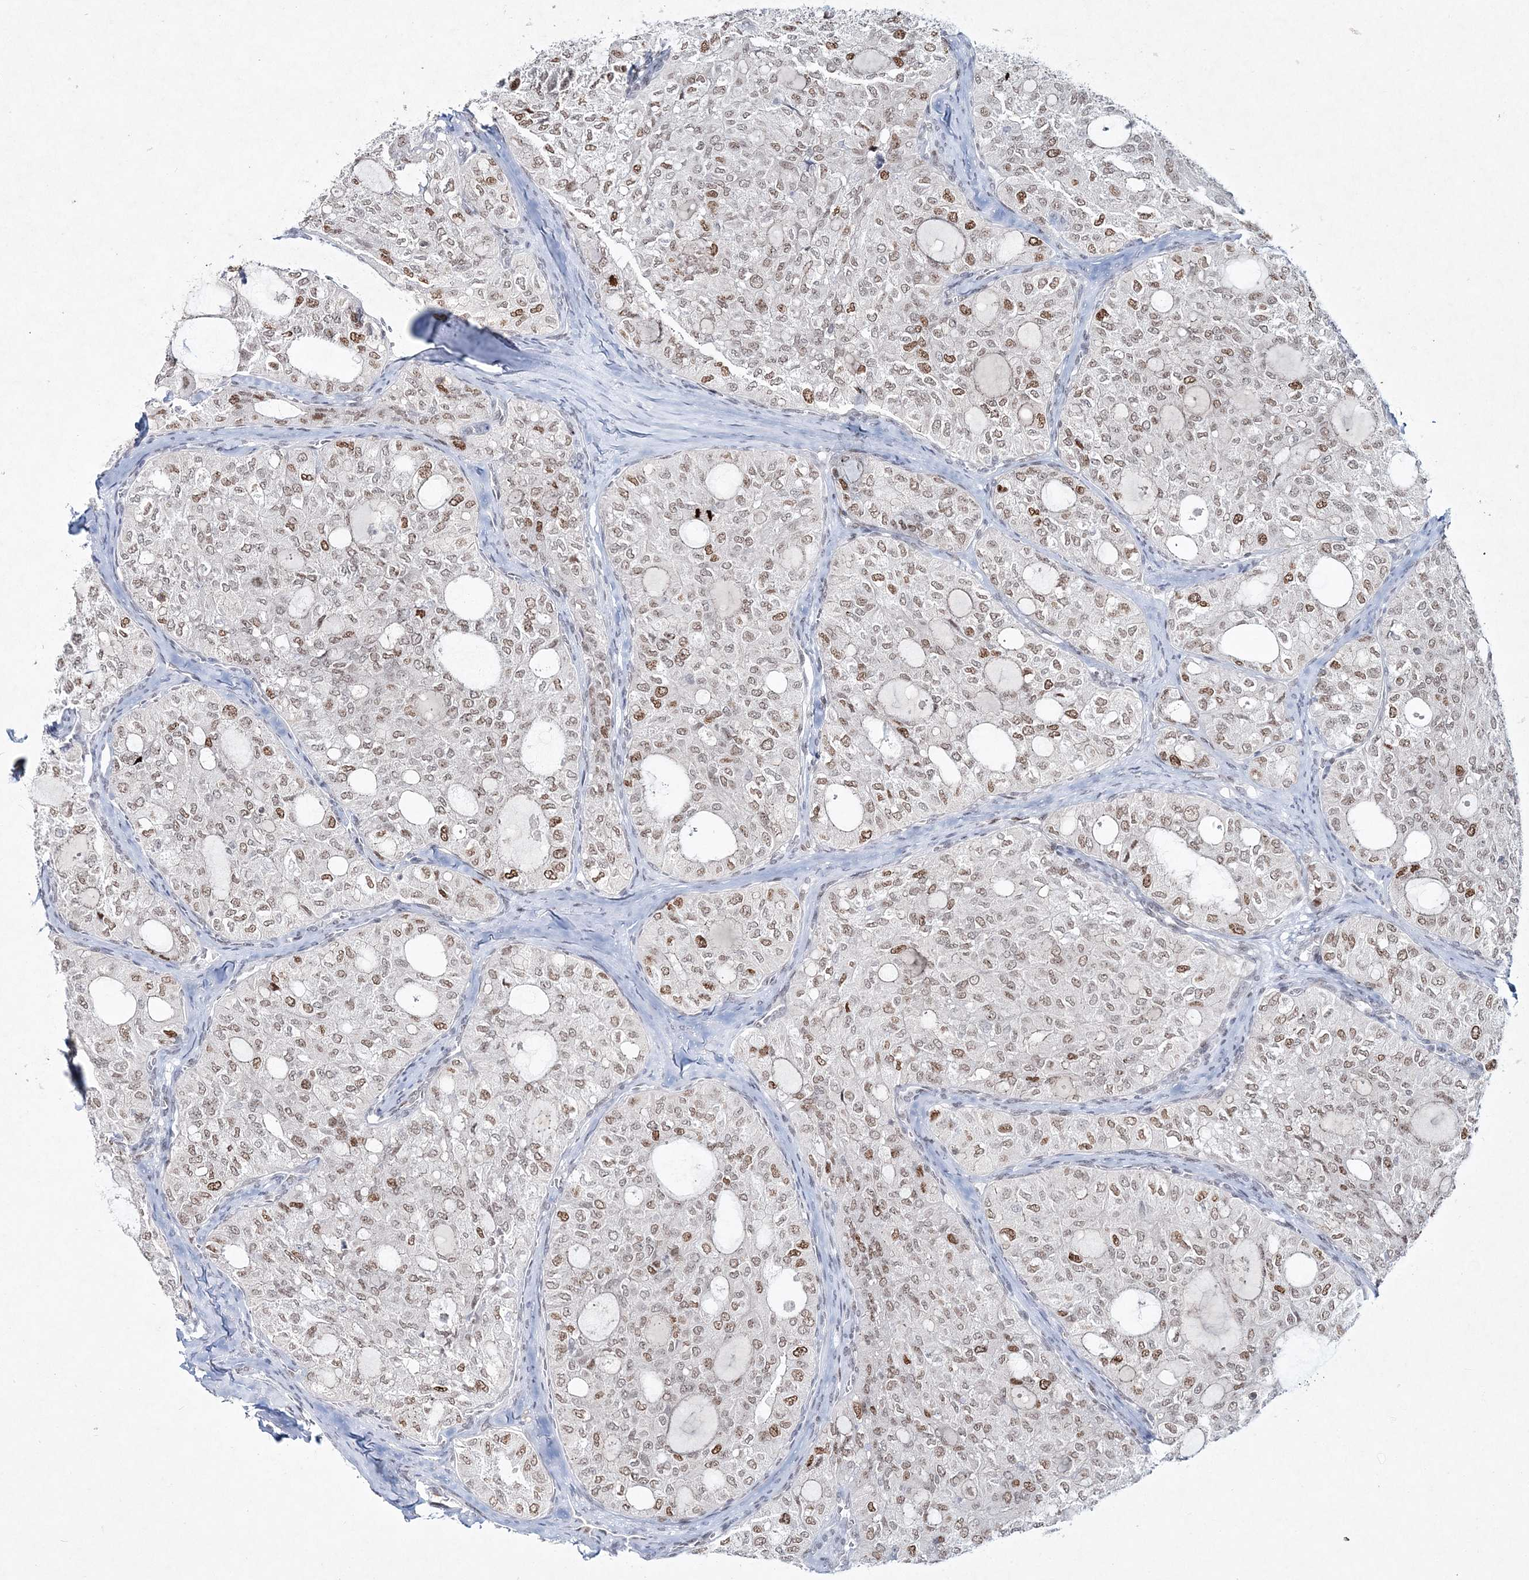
{"staining": {"intensity": "moderate", "quantity": "25%-75%", "location": "nuclear"}, "tissue": "thyroid cancer", "cell_type": "Tumor cells", "image_type": "cancer", "snomed": [{"axis": "morphology", "description": "Follicular adenoma carcinoma, NOS"}, {"axis": "topography", "description": "Thyroid gland"}], "caption": "The image reveals a brown stain indicating the presence of a protein in the nuclear of tumor cells in follicular adenoma carcinoma (thyroid).", "gene": "LRRFIP2", "patient": {"sex": "male", "age": 75}}